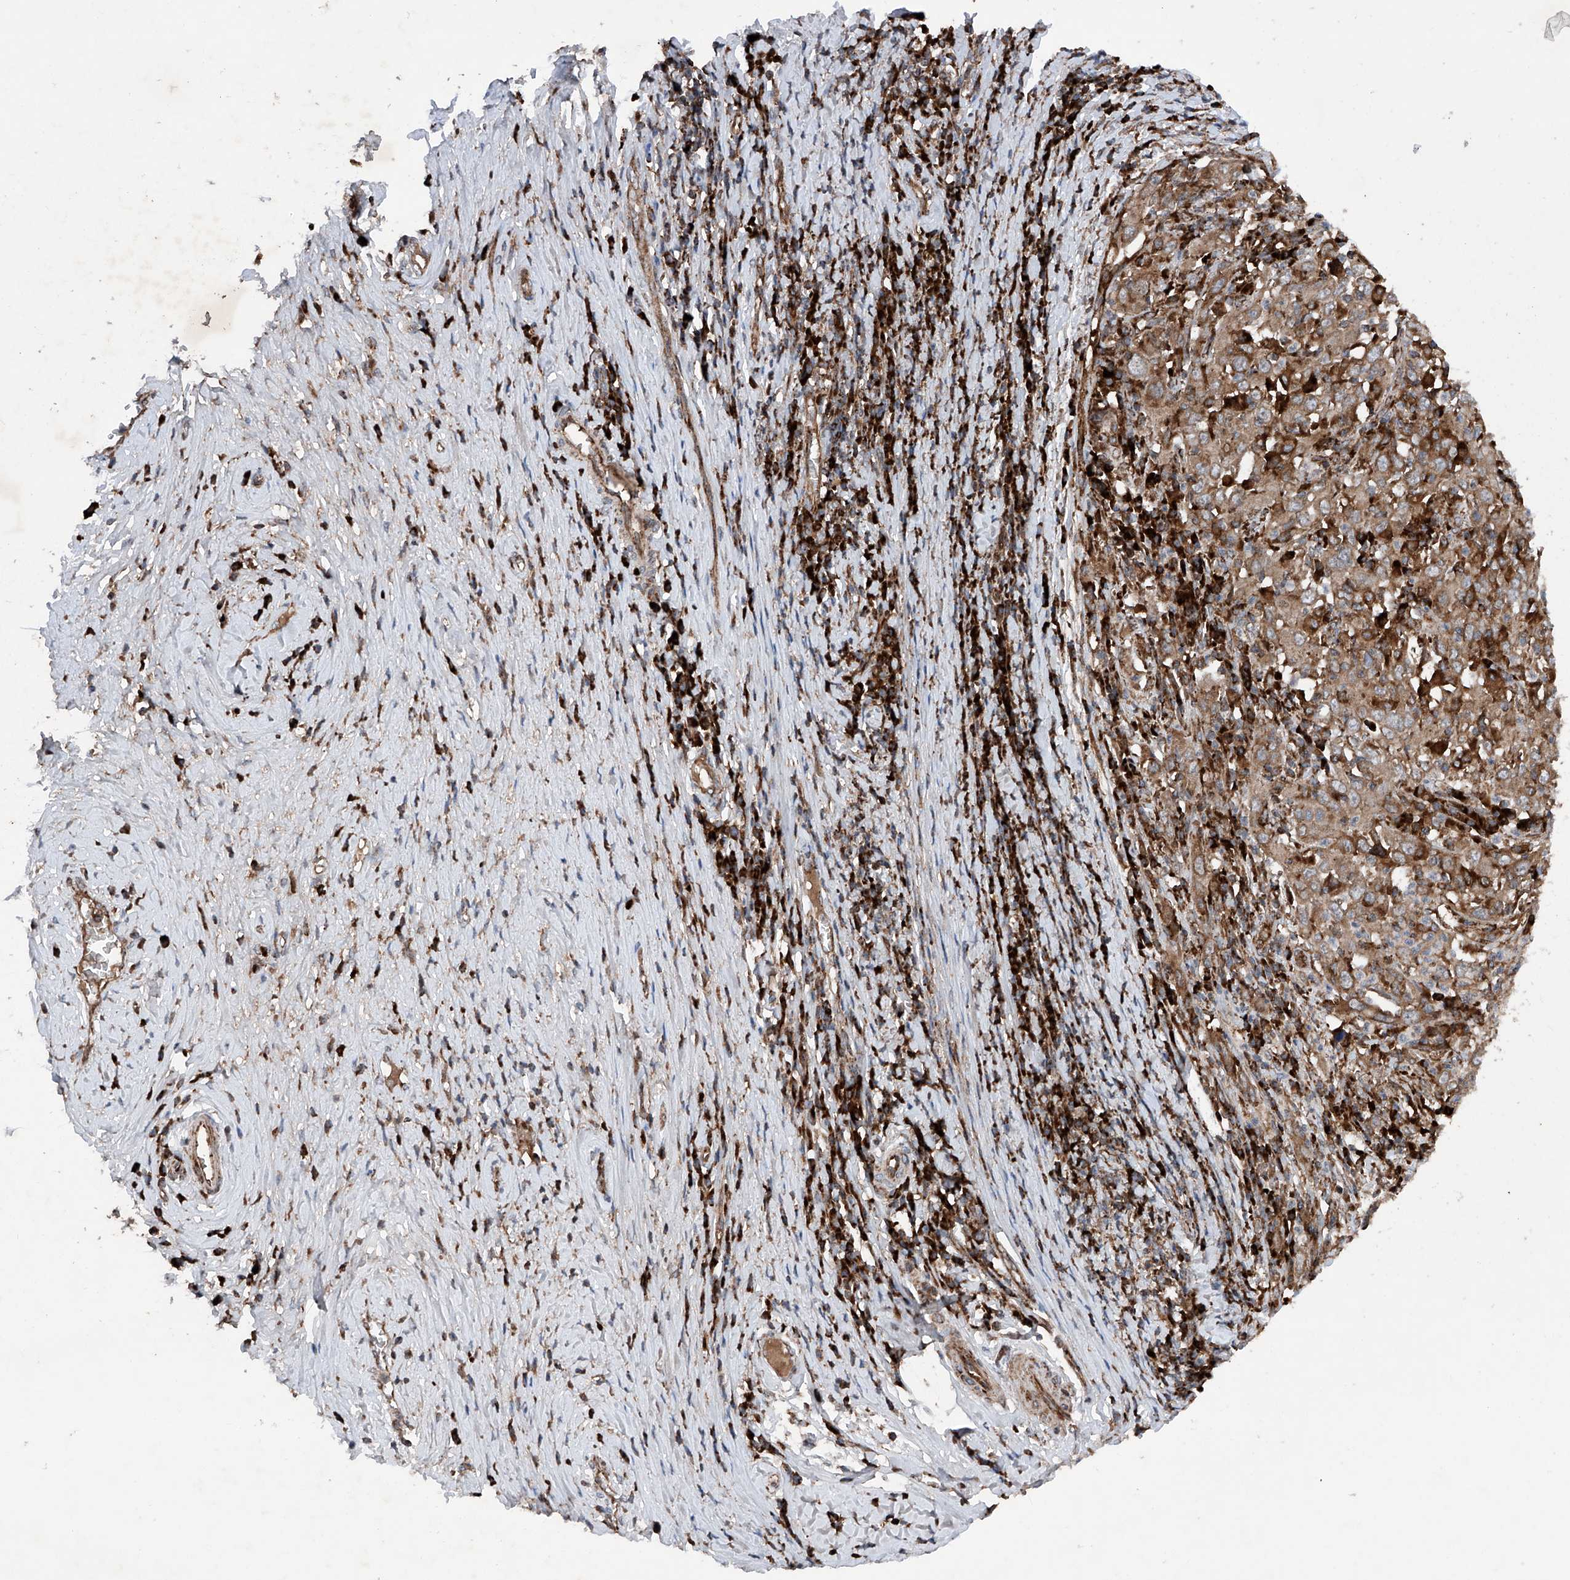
{"staining": {"intensity": "moderate", "quantity": ">75%", "location": "cytoplasmic/membranous"}, "tissue": "cervical cancer", "cell_type": "Tumor cells", "image_type": "cancer", "snomed": [{"axis": "morphology", "description": "Squamous cell carcinoma, NOS"}, {"axis": "topography", "description": "Cervix"}], "caption": "Protein staining of cervical squamous cell carcinoma tissue displays moderate cytoplasmic/membranous expression in about >75% of tumor cells. (DAB (3,3'-diaminobenzidine) IHC, brown staining for protein, blue staining for nuclei).", "gene": "DAD1", "patient": {"sex": "female", "age": 46}}